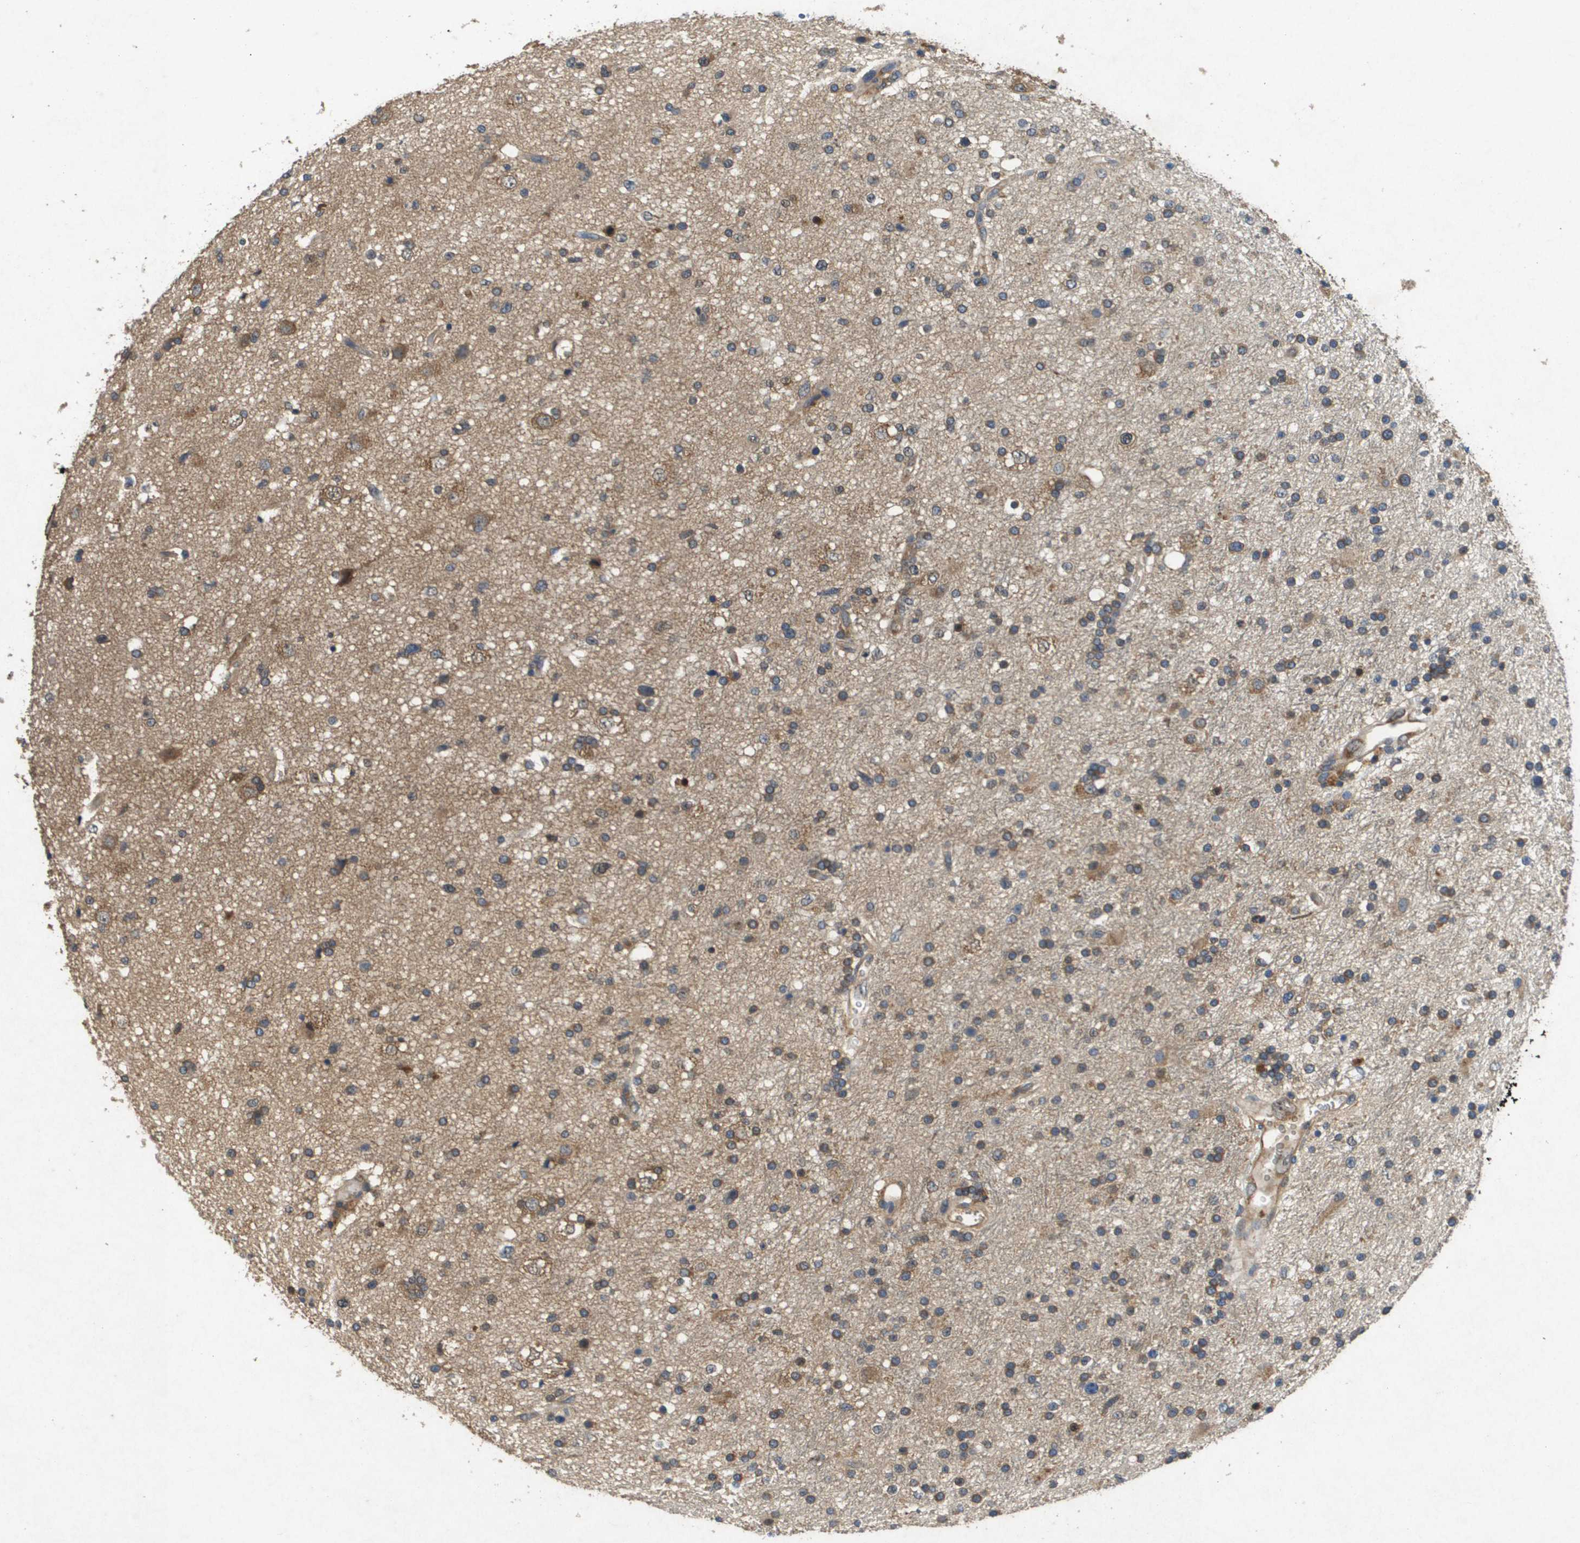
{"staining": {"intensity": "moderate", "quantity": ">75%", "location": "cytoplasmic/membranous"}, "tissue": "glioma", "cell_type": "Tumor cells", "image_type": "cancer", "snomed": [{"axis": "morphology", "description": "Glioma, malignant, High grade"}, {"axis": "topography", "description": "Brain"}], "caption": "Moderate cytoplasmic/membranous staining is seen in approximately >75% of tumor cells in high-grade glioma (malignant).", "gene": "PTPRT", "patient": {"sex": "male", "age": 33}}